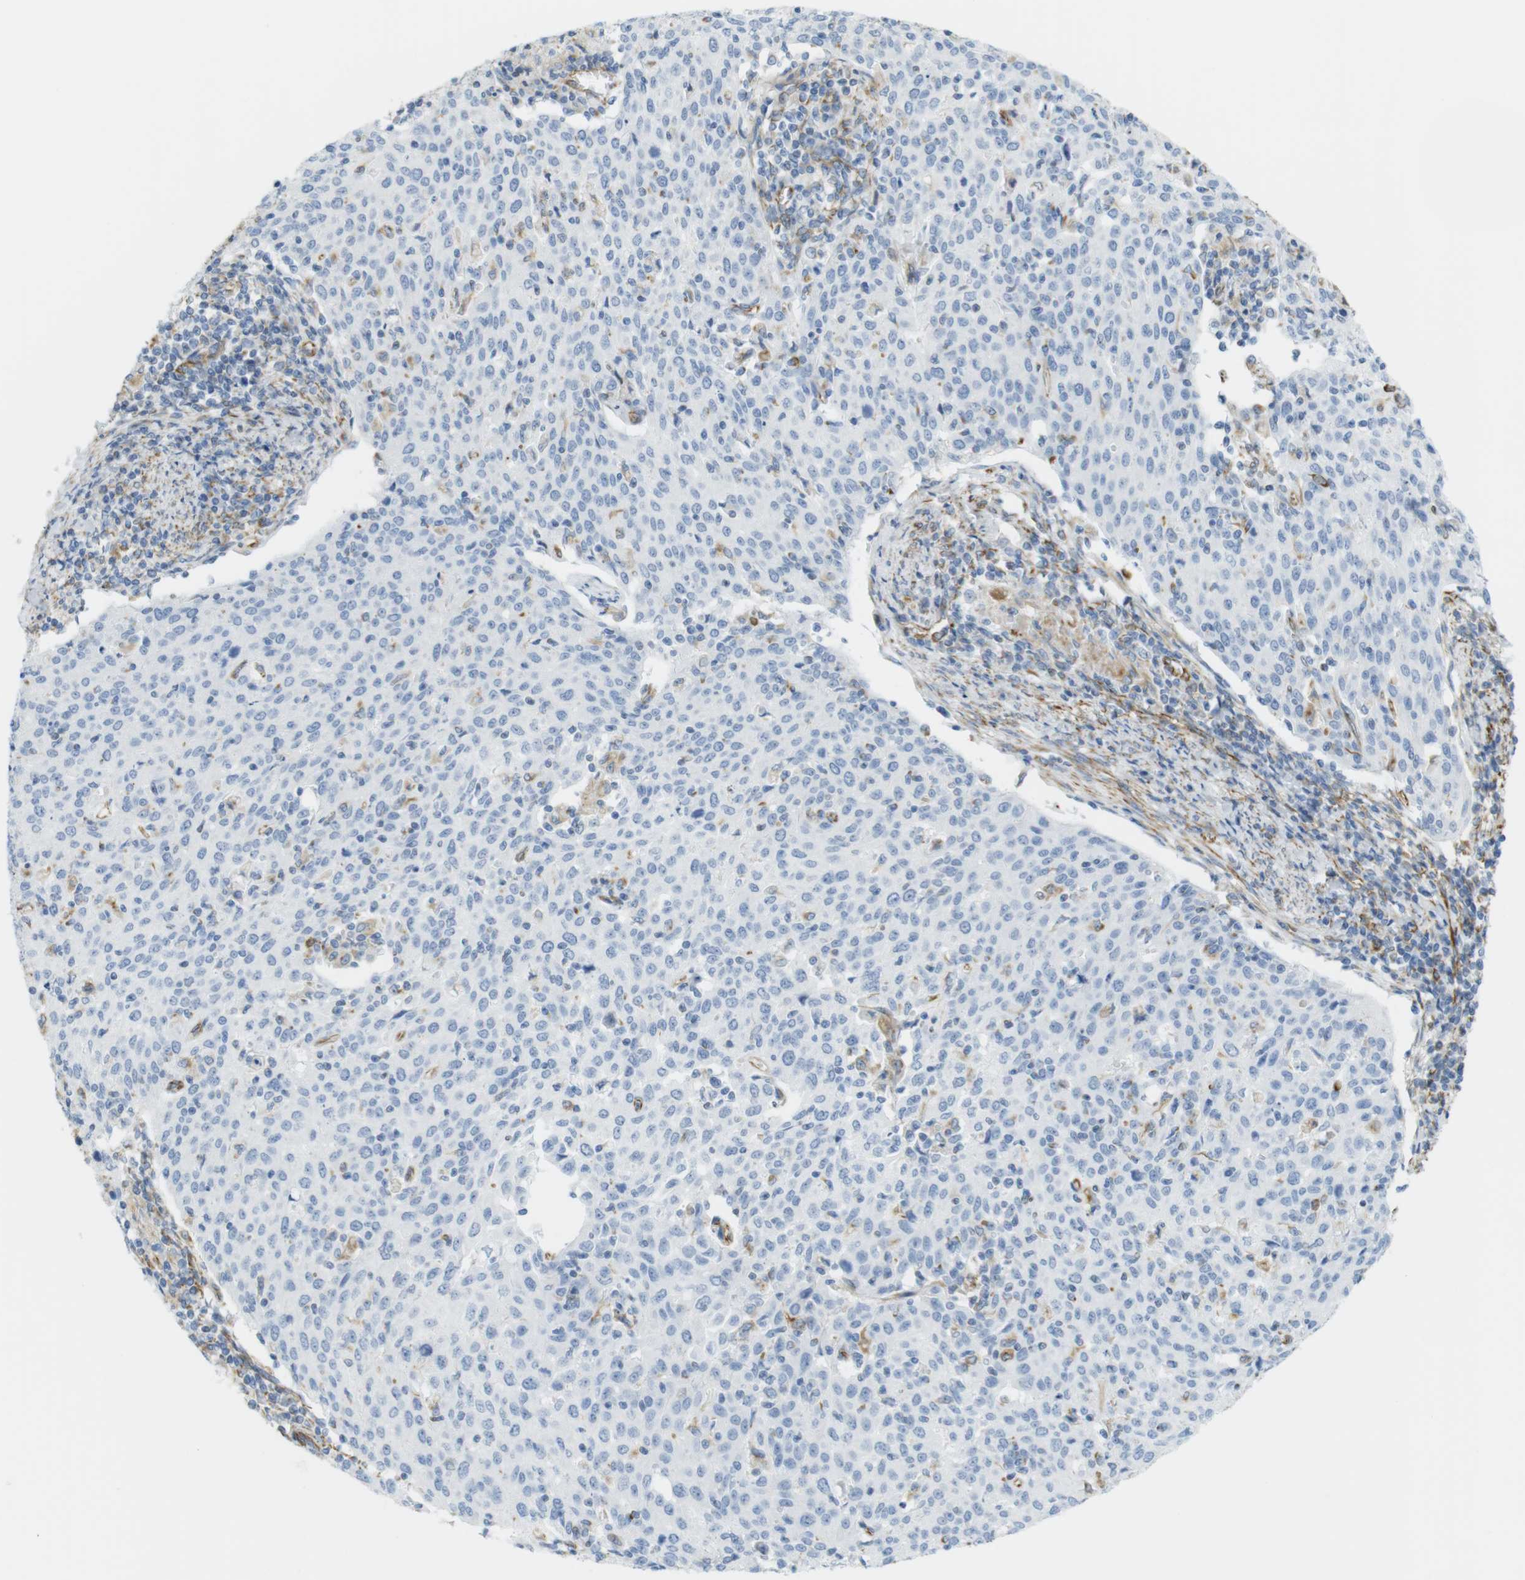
{"staining": {"intensity": "negative", "quantity": "none", "location": "none"}, "tissue": "cervical cancer", "cell_type": "Tumor cells", "image_type": "cancer", "snomed": [{"axis": "morphology", "description": "Squamous cell carcinoma, NOS"}, {"axis": "topography", "description": "Cervix"}], "caption": "This is an immunohistochemistry micrograph of cervical cancer (squamous cell carcinoma). There is no positivity in tumor cells.", "gene": "MS4A10", "patient": {"sex": "female", "age": 38}}